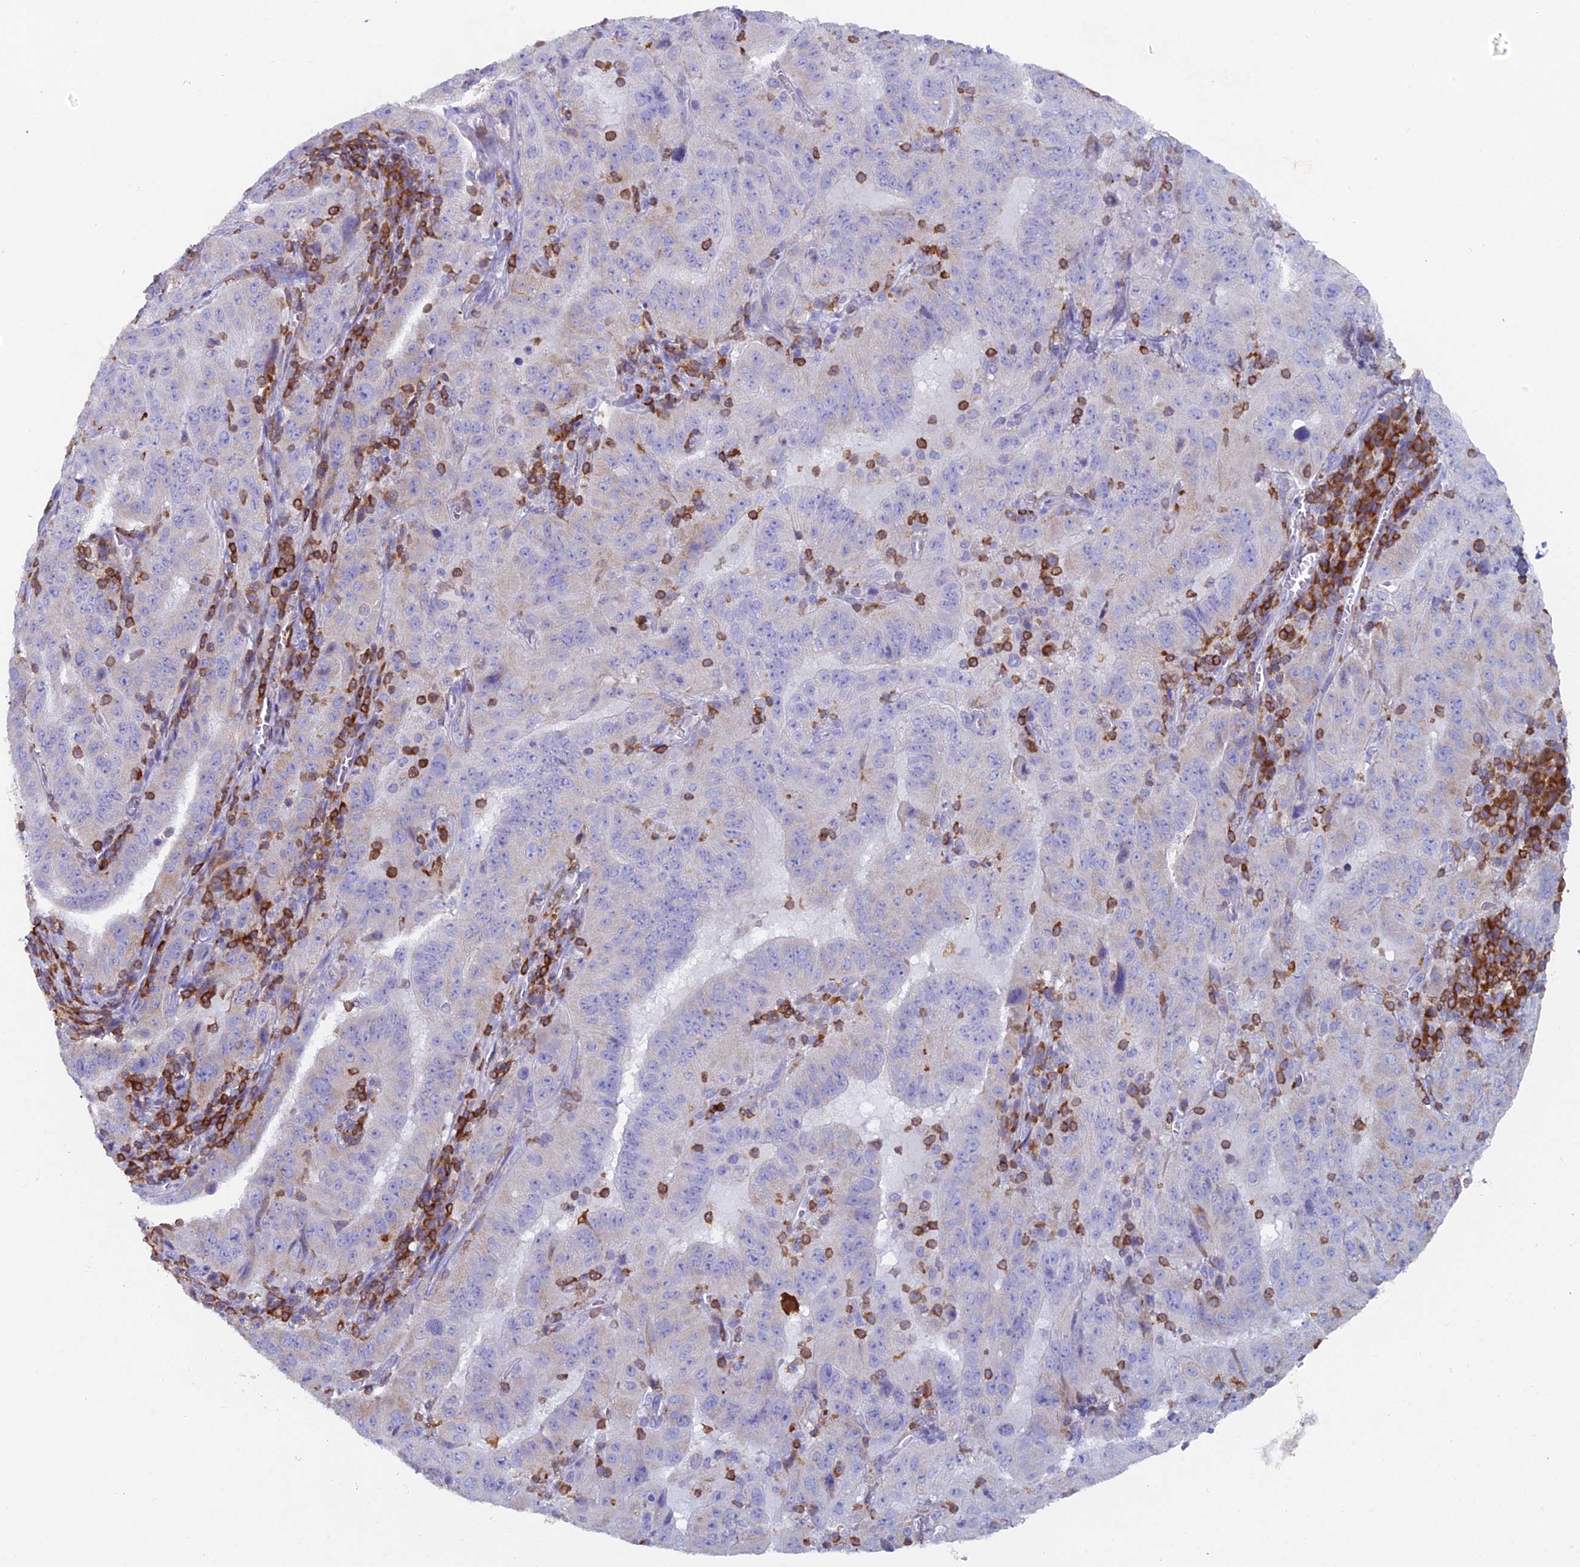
{"staining": {"intensity": "weak", "quantity": "<25%", "location": "cytoplasmic/membranous"}, "tissue": "pancreatic cancer", "cell_type": "Tumor cells", "image_type": "cancer", "snomed": [{"axis": "morphology", "description": "Adenocarcinoma, NOS"}, {"axis": "topography", "description": "Pancreas"}], "caption": "Human adenocarcinoma (pancreatic) stained for a protein using IHC displays no positivity in tumor cells.", "gene": "ABI3BP", "patient": {"sex": "male", "age": 63}}